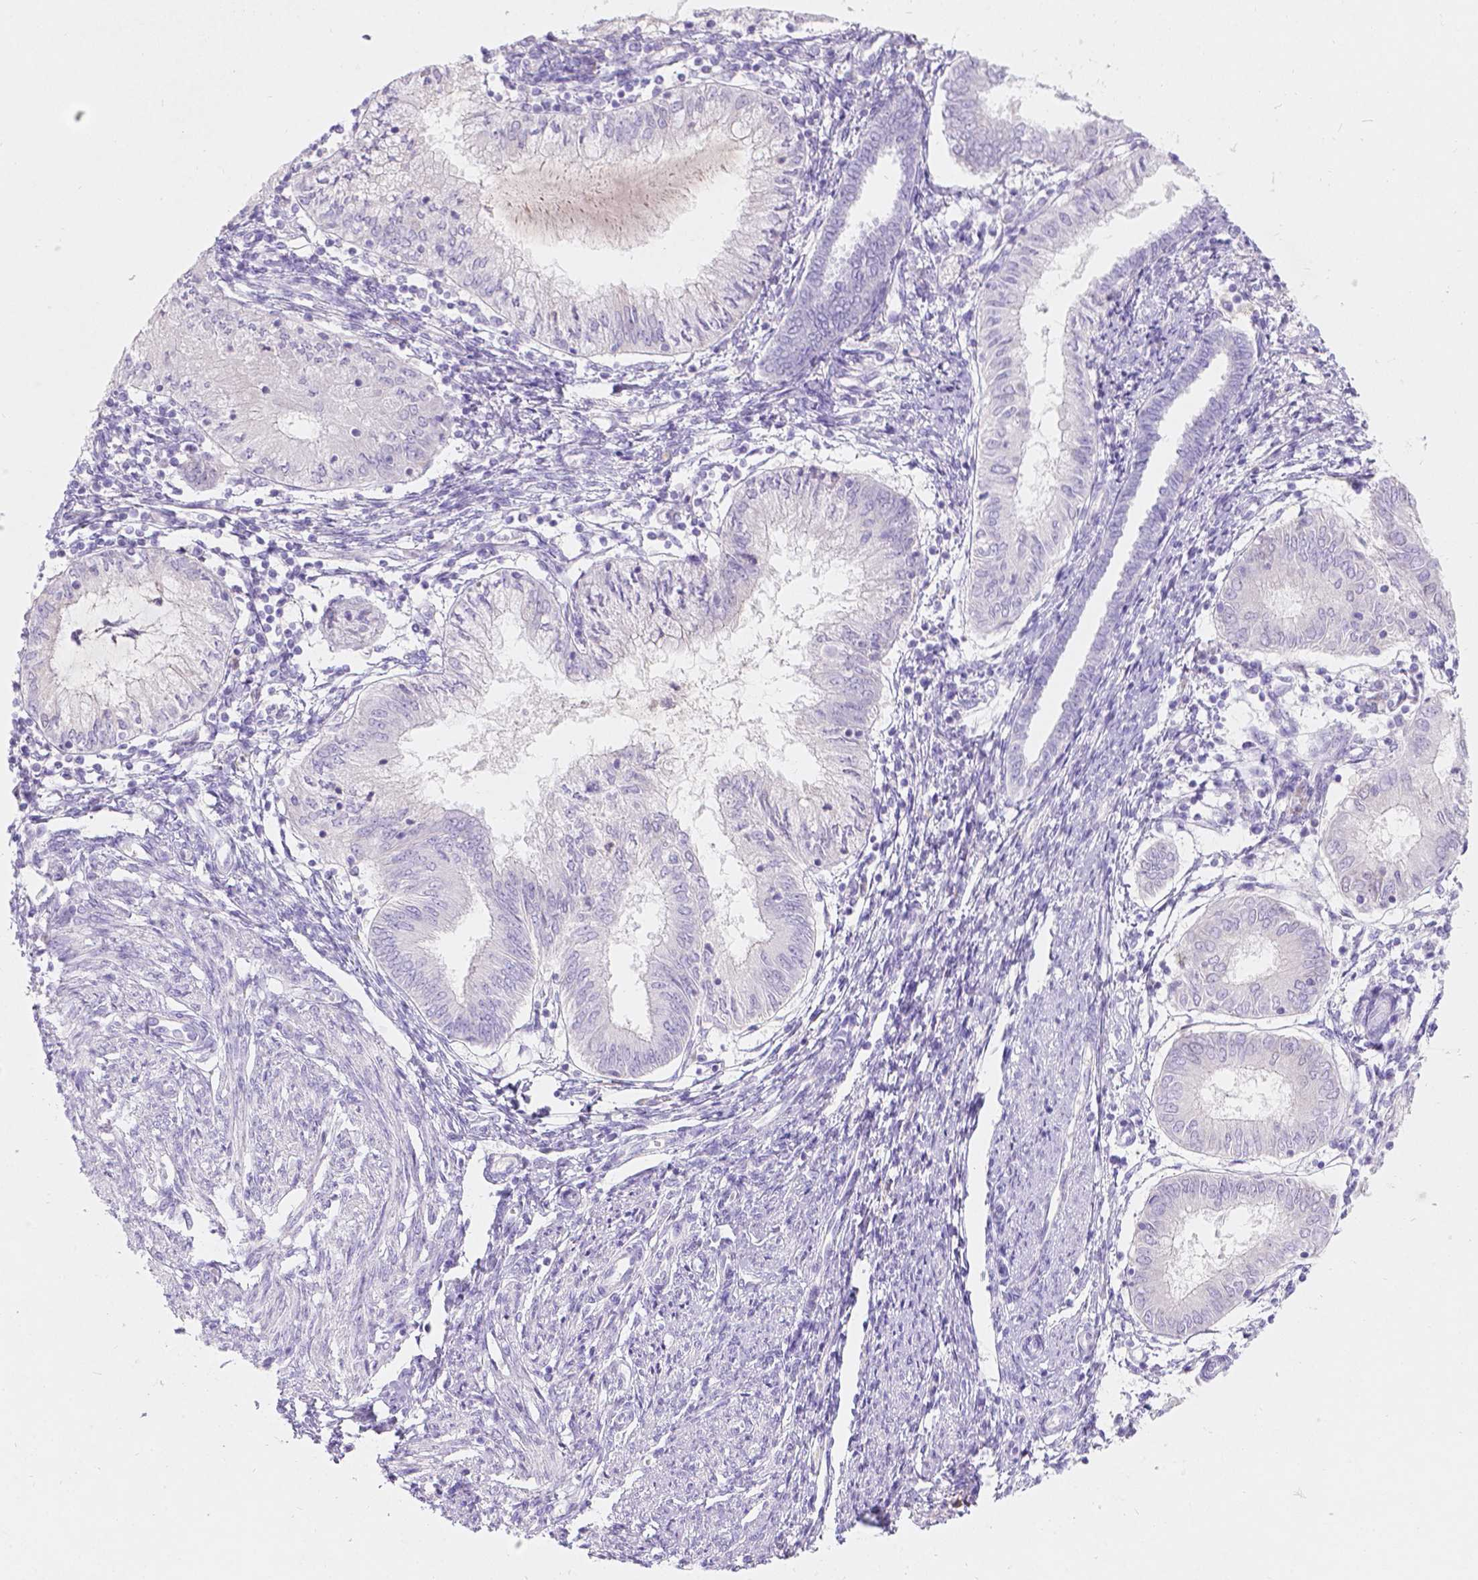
{"staining": {"intensity": "negative", "quantity": "none", "location": "none"}, "tissue": "endometrial cancer", "cell_type": "Tumor cells", "image_type": "cancer", "snomed": [{"axis": "morphology", "description": "Adenocarcinoma, NOS"}, {"axis": "topography", "description": "Endometrium"}], "caption": "This is an immunohistochemistry histopathology image of endometrial cancer (adenocarcinoma). There is no positivity in tumor cells.", "gene": "GAL3ST2", "patient": {"sex": "female", "age": 68}}